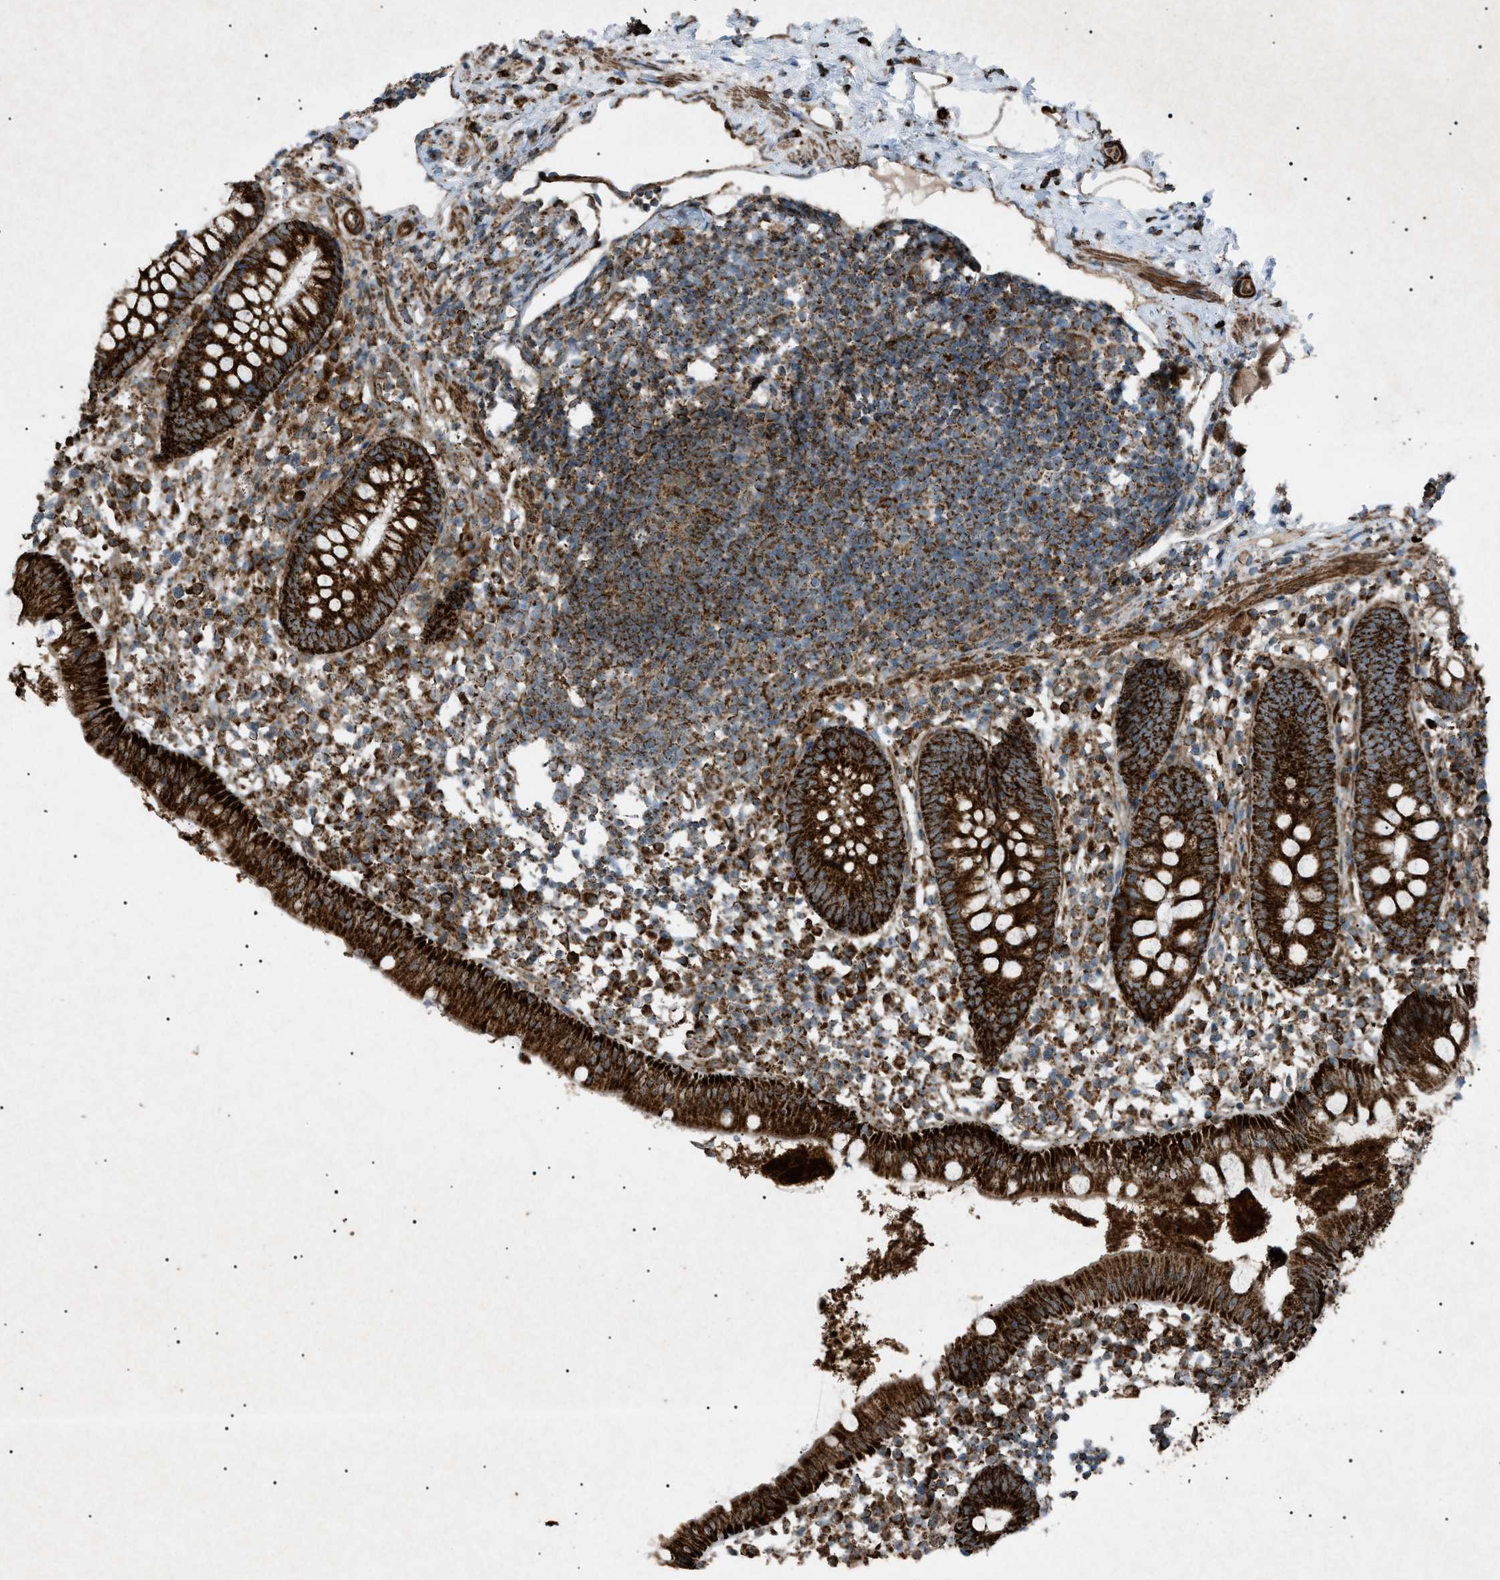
{"staining": {"intensity": "strong", "quantity": ">75%", "location": "cytoplasmic/membranous"}, "tissue": "appendix", "cell_type": "Glandular cells", "image_type": "normal", "snomed": [{"axis": "morphology", "description": "Normal tissue, NOS"}, {"axis": "topography", "description": "Appendix"}], "caption": "Strong cytoplasmic/membranous positivity is present in approximately >75% of glandular cells in benign appendix.", "gene": "C1GALT1C1", "patient": {"sex": "female", "age": 20}}